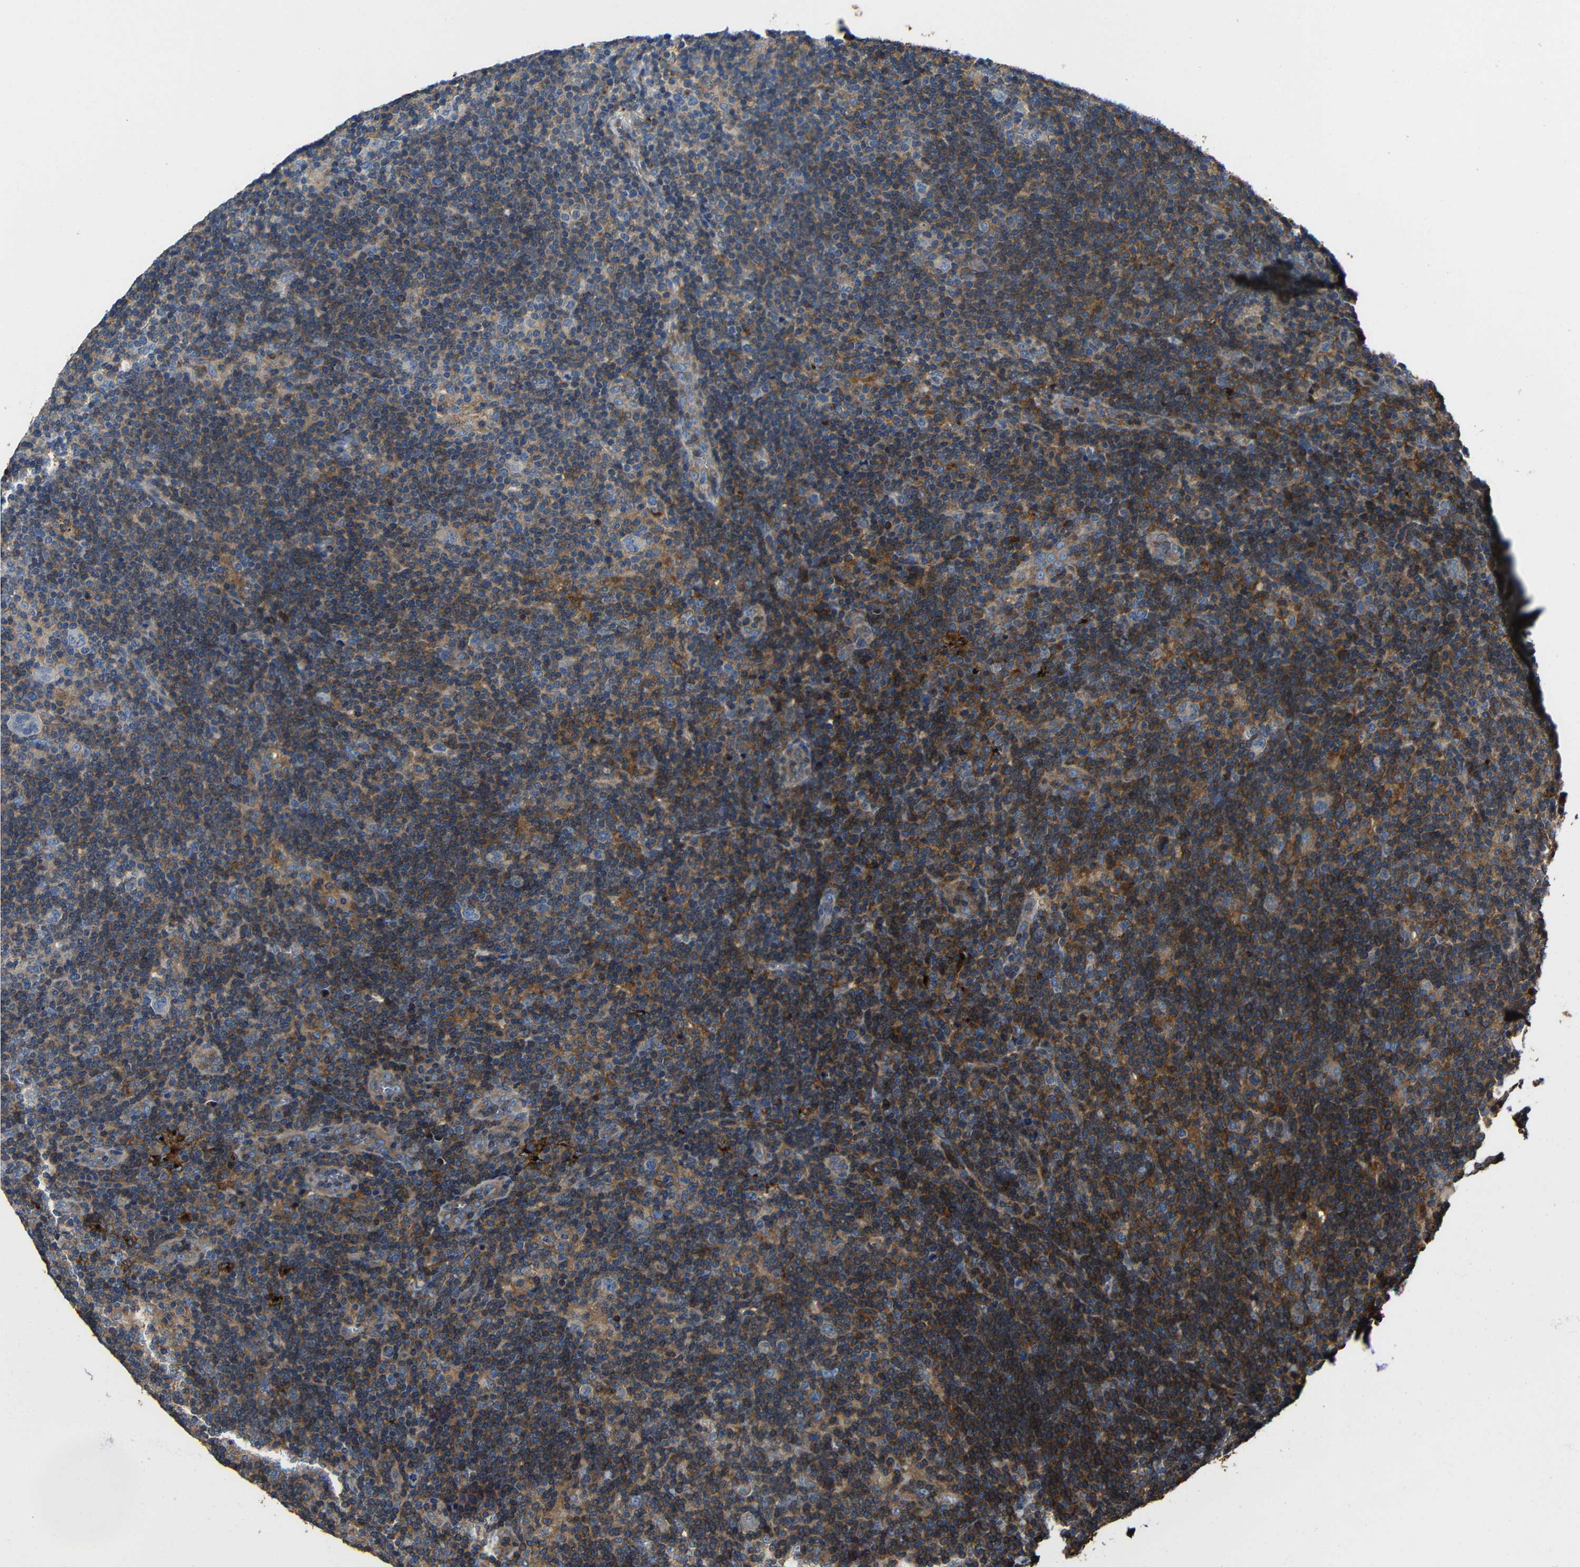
{"staining": {"intensity": "negative", "quantity": "none", "location": "none"}, "tissue": "lymphoma", "cell_type": "Tumor cells", "image_type": "cancer", "snomed": [{"axis": "morphology", "description": "Hodgkin's disease, NOS"}, {"axis": "topography", "description": "Lymph node"}], "caption": "DAB (3,3'-diaminobenzidine) immunohistochemical staining of human lymphoma reveals no significant staining in tumor cells. The staining was performed using DAB (3,3'-diaminobenzidine) to visualize the protein expression in brown, while the nuclei were stained in blue with hematoxylin (Magnification: 20x).", "gene": "GDI1", "patient": {"sex": "female", "age": 57}}